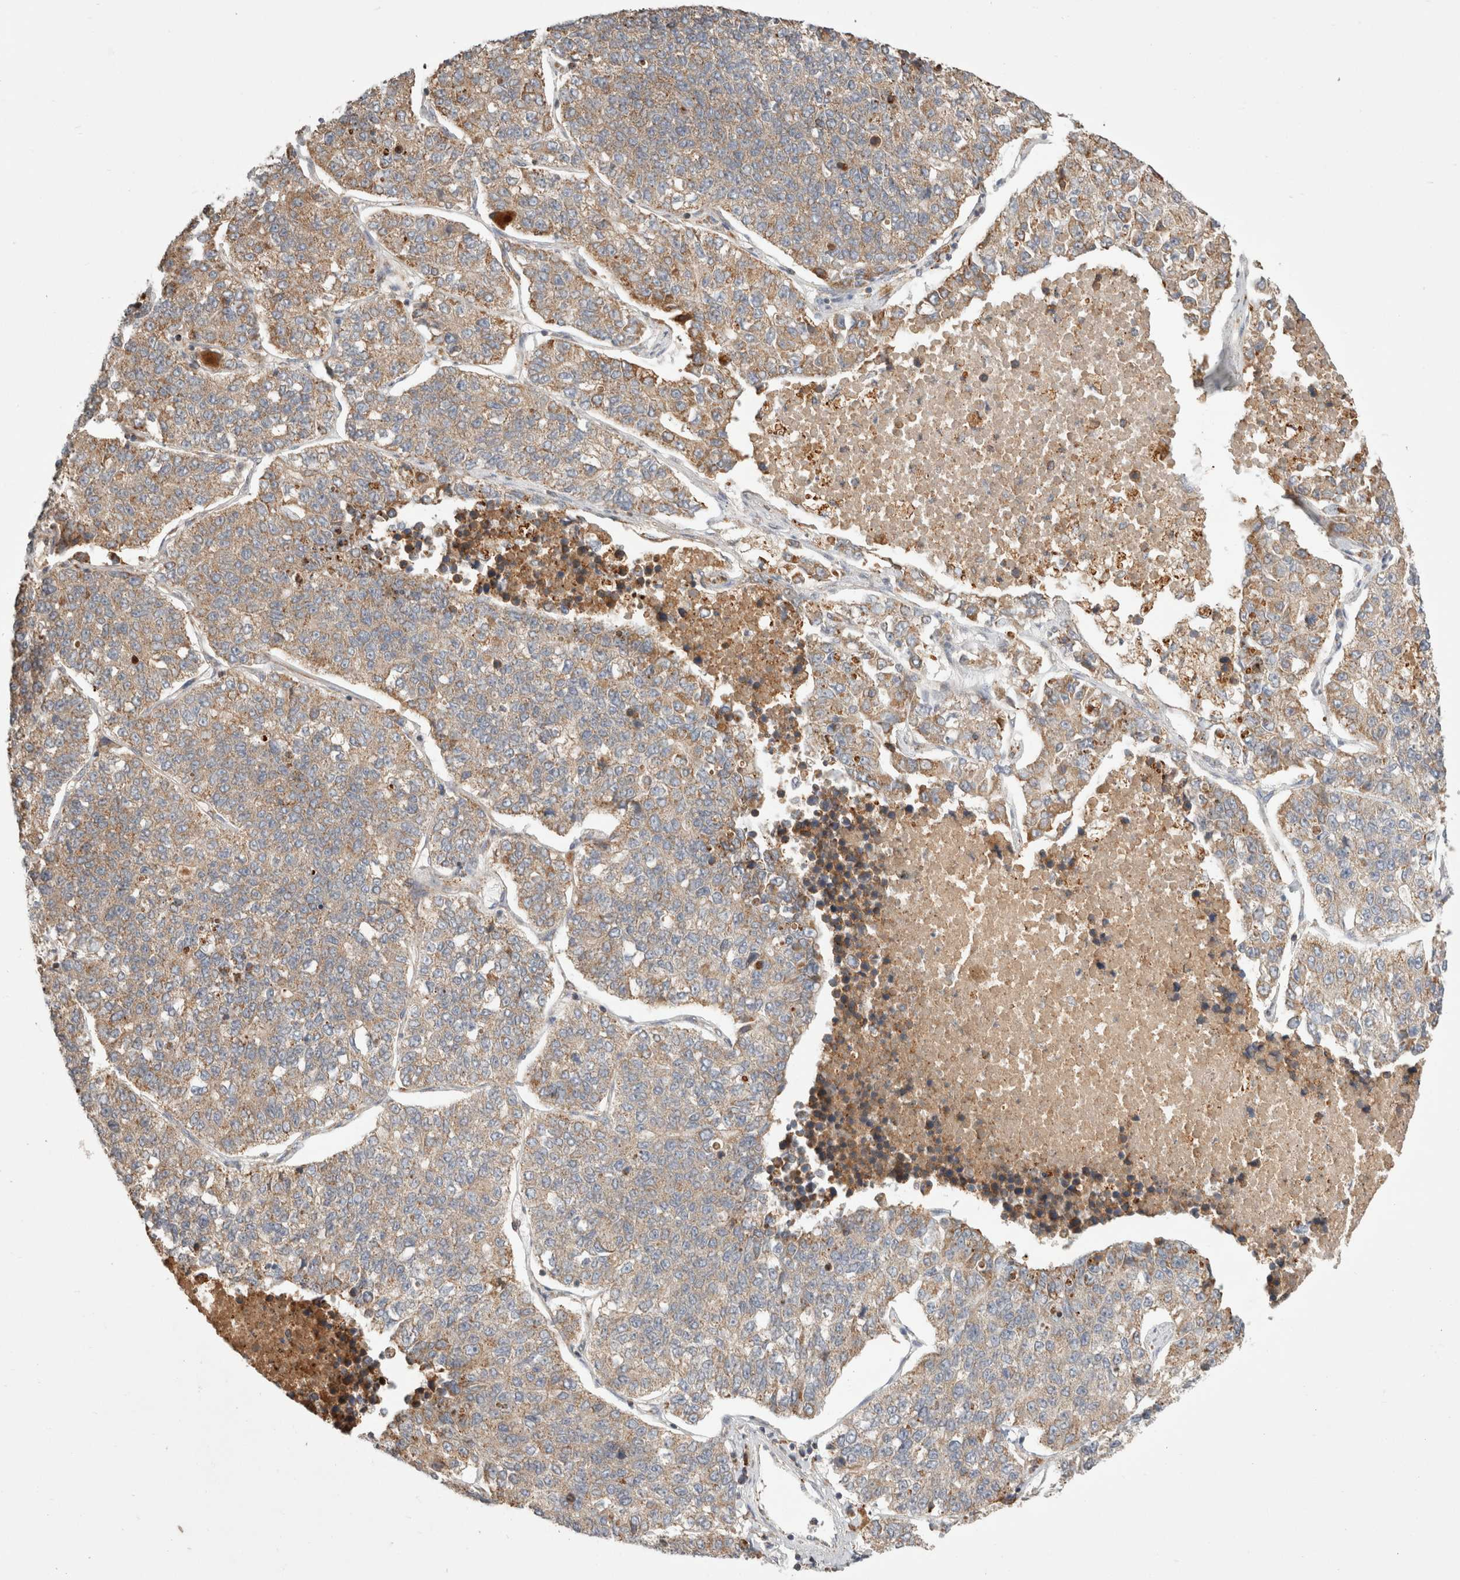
{"staining": {"intensity": "weak", "quantity": ">75%", "location": "cytoplasmic/membranous"}, "tissue": "lung cancer", "cell_type": "Tumor cells", "image_type": "cancer", "snomed": [{"axis": "morphology", "description": "Adenocarcinoma, NOS"}, {"axis": "topography", "description": "Lung"}], "caption": "Protein expression by immunohistochemistry (IHC) shows weak cytoplasmic/membranous staining in about >75% of tumor cells in lung adenocarcinoma. The staining is performed using DAB brown chromogen to label protein expression. The nuclei are counter-stained blue using hematoxylin.", "gene": "HROB", "patient": {"sex": "male", "age": 49}}